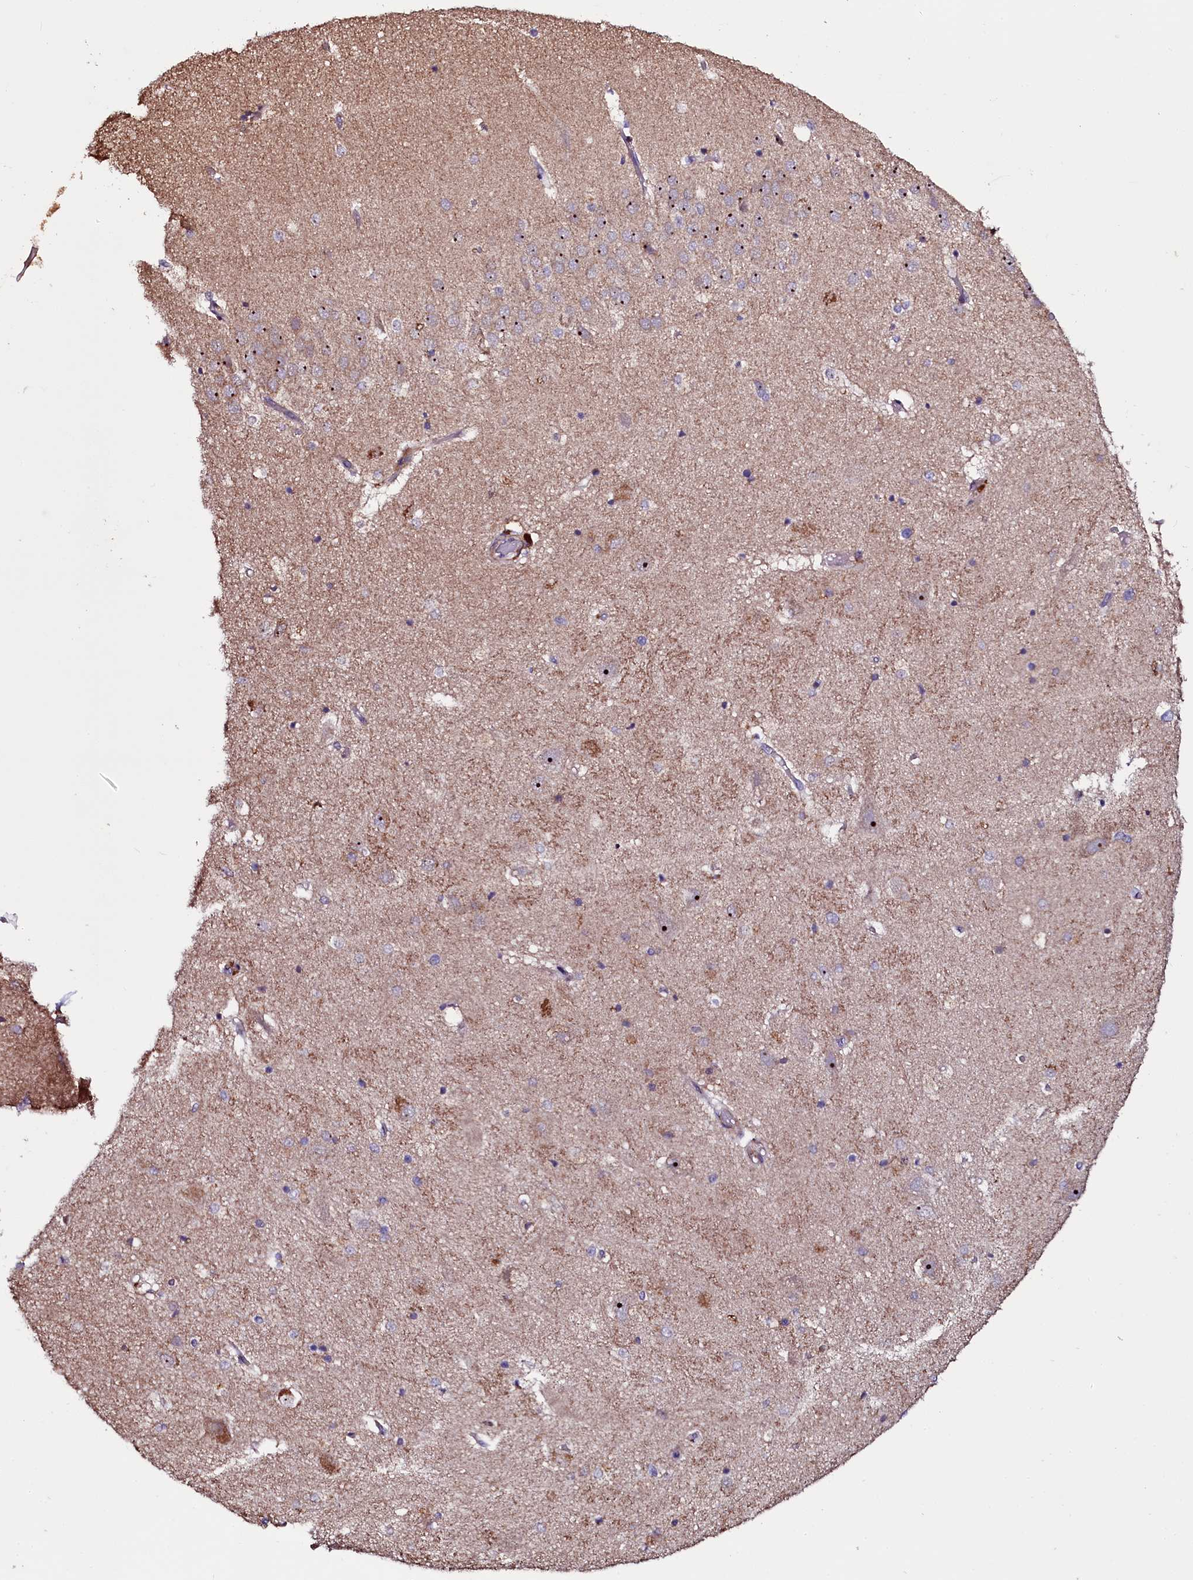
{"staining": {"intensity": "moderate", "quantity": "<25%", "location": "cytoplasmic/membranous"}, "tissue": "hippocampus", "cell_type": "Glial cells", "image_type": "normal", "snomed": [{"axis": "morphology", "description": "Normal tissue, NOS"}, {"axis": "topography", "description": "Hippocampus"}], "caption": "Glial cells show moderate cytoplasmic/membranous staining in about <25% of cells in normal hippocampus. The staining is performed using DAB (3,3'-diaminobenzidine) brown chromogen to label protein expression. The nuclei are counter-stained blue using hematoxylin.", "gene": "NAA80", "patient": {"sex": "female", "age": 52}}